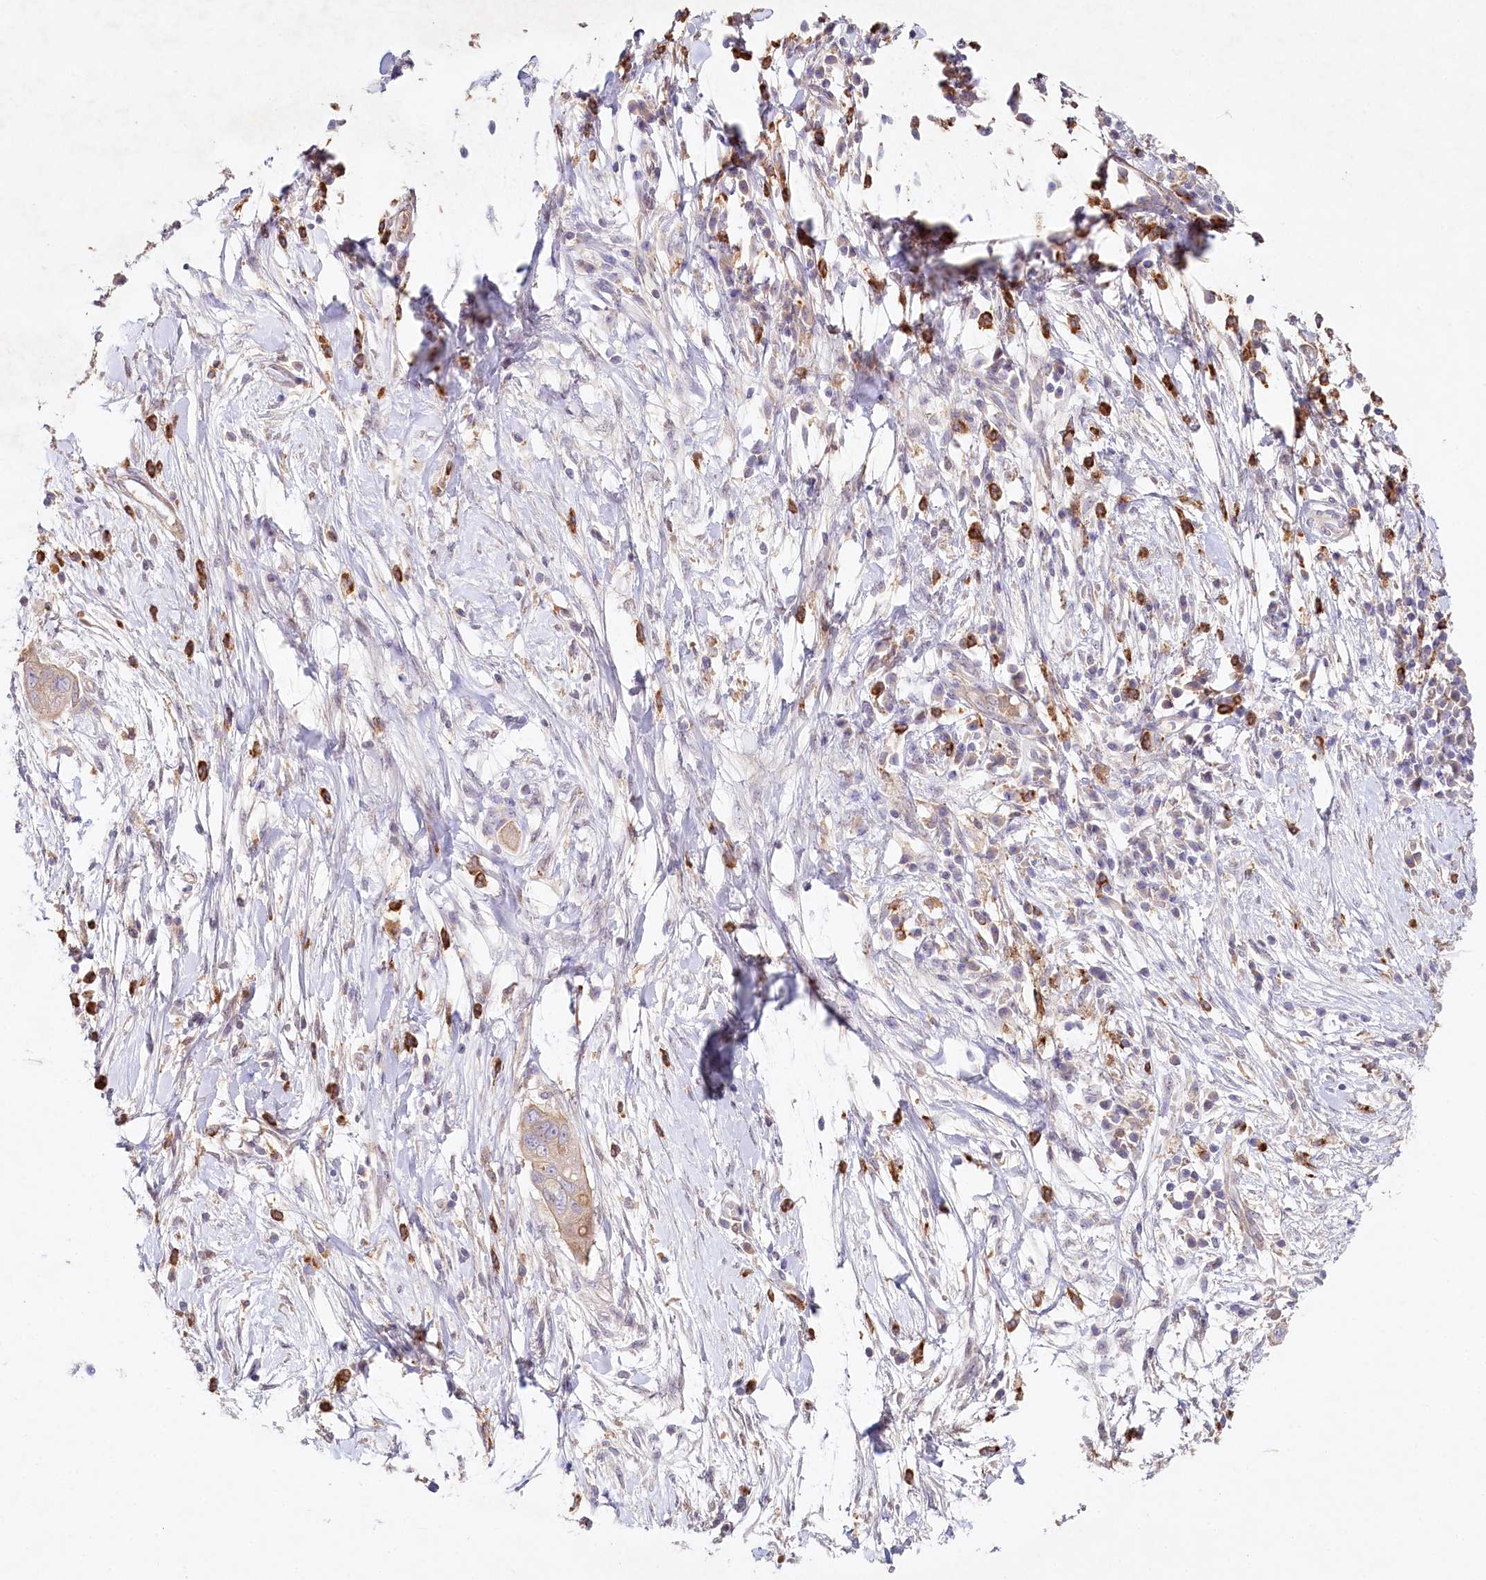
{"staining": {"intensity": "moderate", "quantity": "25%-75%", "location": "cytoplasmic/membranous"}, "tissue": "pancreatic cancer", "cell_type": "Tumor cells", "image_type": "cancer", "snomed": [{"axis": "morphology", "description": "Adenocarcinoma, NOS"}, {"axis": "topography", "description": "Pancreas"}], "caption": "This histopathology image demonstrates immunohistochemistry staining of human pancreatic cancer (adenocarcinoma), with medium moderate cytoplasmic/membranous expression in about 25%-75% of tumor cells.", "gene": "ALDH3B1", "patient": {"sex": "male", "age": 68}}